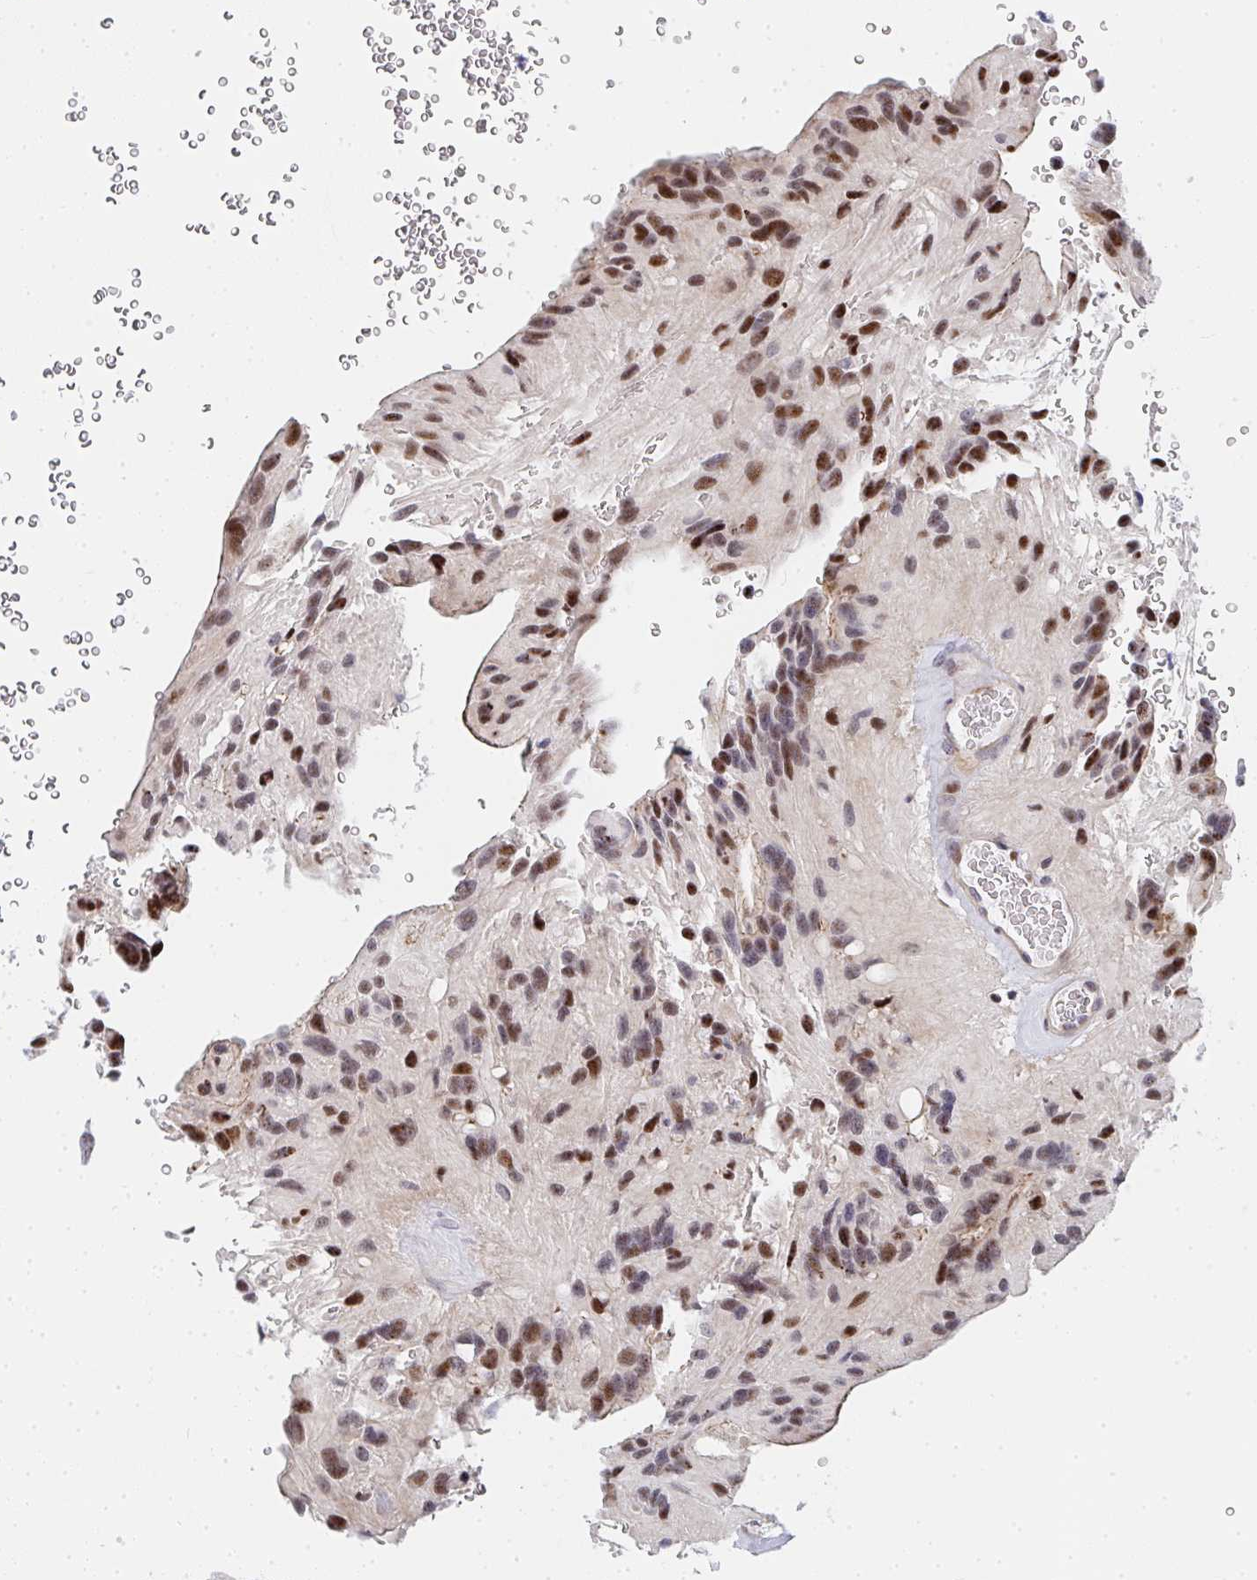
{"staining": {"intensity": "moderate", "quantity": ">75%", "location": "cytoplasmic/membranous,nuclear"}, "tissue": "glioma", "cell_type": "Tumor cells", "image_type": "cancer", "snomed": [{"axis": "morphology", "description": "Glioma, malignant, Low grade"}, {"axis": "topography", "description": "Brain"}], "caption": "A micrograph of malignant low-grade glioma stained for a protein shows moderate cytoplasmic/membranous and nuclear brown staining in tumor cells.", "gene": "ZIC3", "patient": {"sex": "male", "age": 31}}